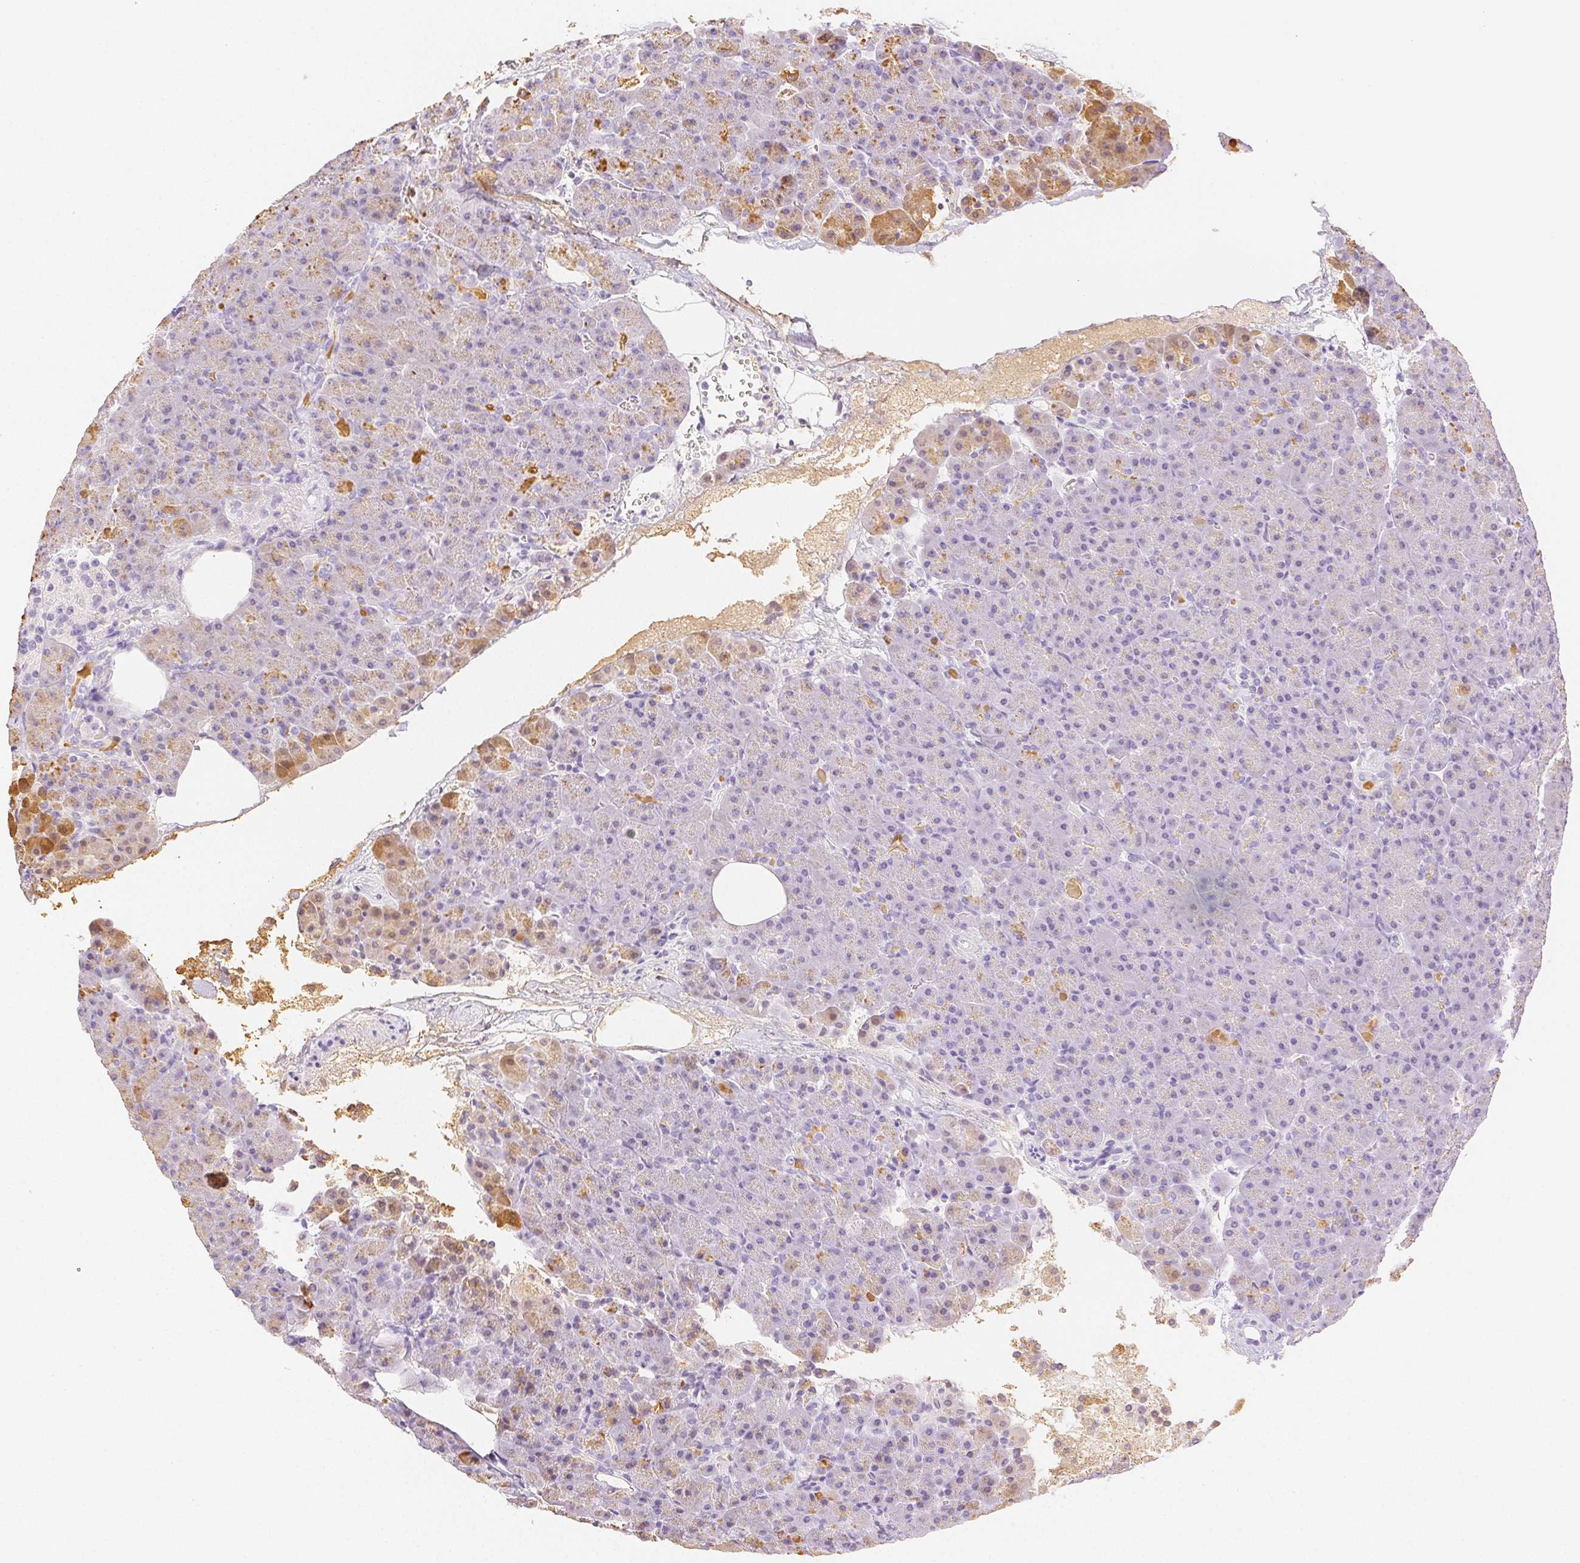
{"staining": {"intensity": "moderate", "quantity": "<25%", "location": "cytoplasmic/membranous"}, "tissue": "pancreas", "cell_type": "Exocrine glandular cells", "image_type": "normal", "snomed": [{"axis": "morphology", "description": "Normal tissue, NOS"}, {"axis": "topography", "description": "Pancreas"}], "caption": "Immunohistochemistry (DAB) staining of normal human pancreas displays moderate cytoplasmic/membranous protein positivity in approximately <25% of exocrine glandular cells.", "gene": "SPACA4", "patient": {"sex": "female", "age": 74}}